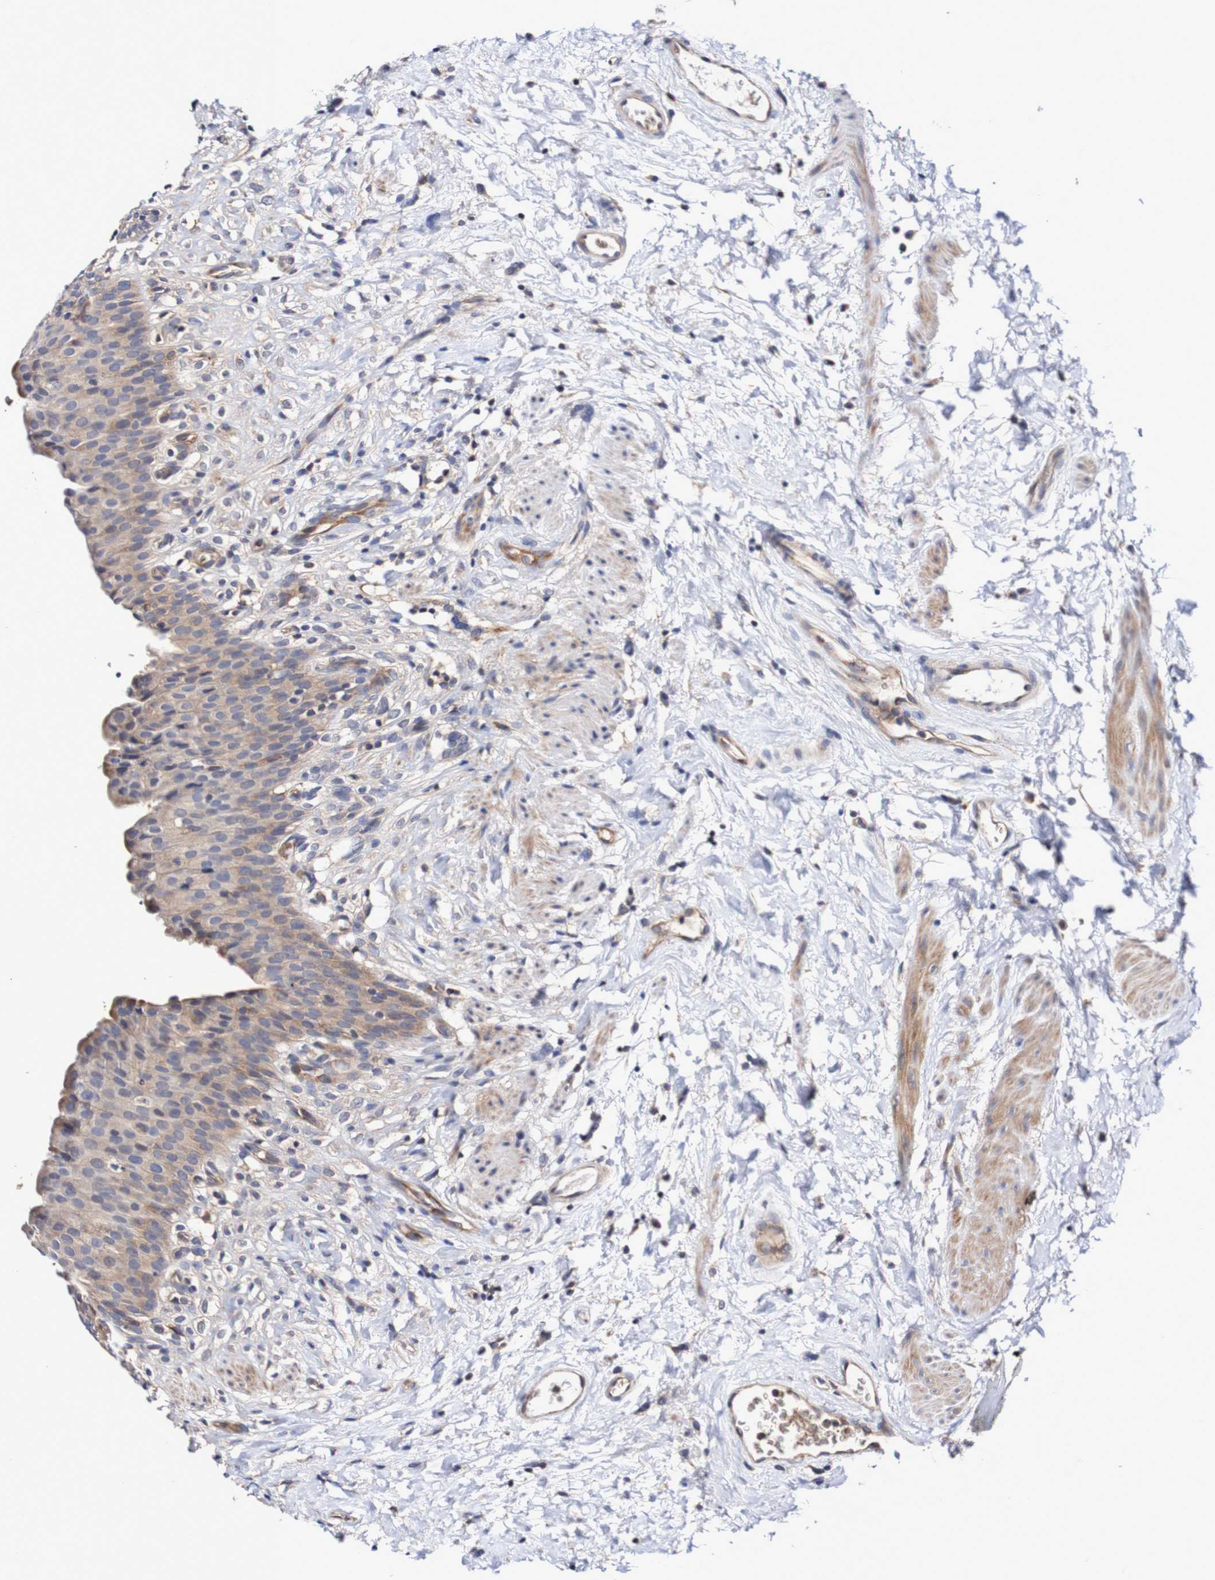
{"staining": {"intensity": "weak", "quantity": "25%-75%", "location": "cytoplasmic/membranous"}, "tissue": "urinary bladder", "cell_type": "Urothelial cells", "image_type": "normal", "snomed": [{"axis": "morphology", "description": "Normal tissue, NOS"}, {"axis": "topography", "description": "Urinary bladder"}], "caption": "A brown stain labels weak cytoplasmic/membranous positivity of a protein in urothelial cells of unremarkable urinary bladder.", "gene": "WNT4", "patient": {"sex": "female", "age": 79}}